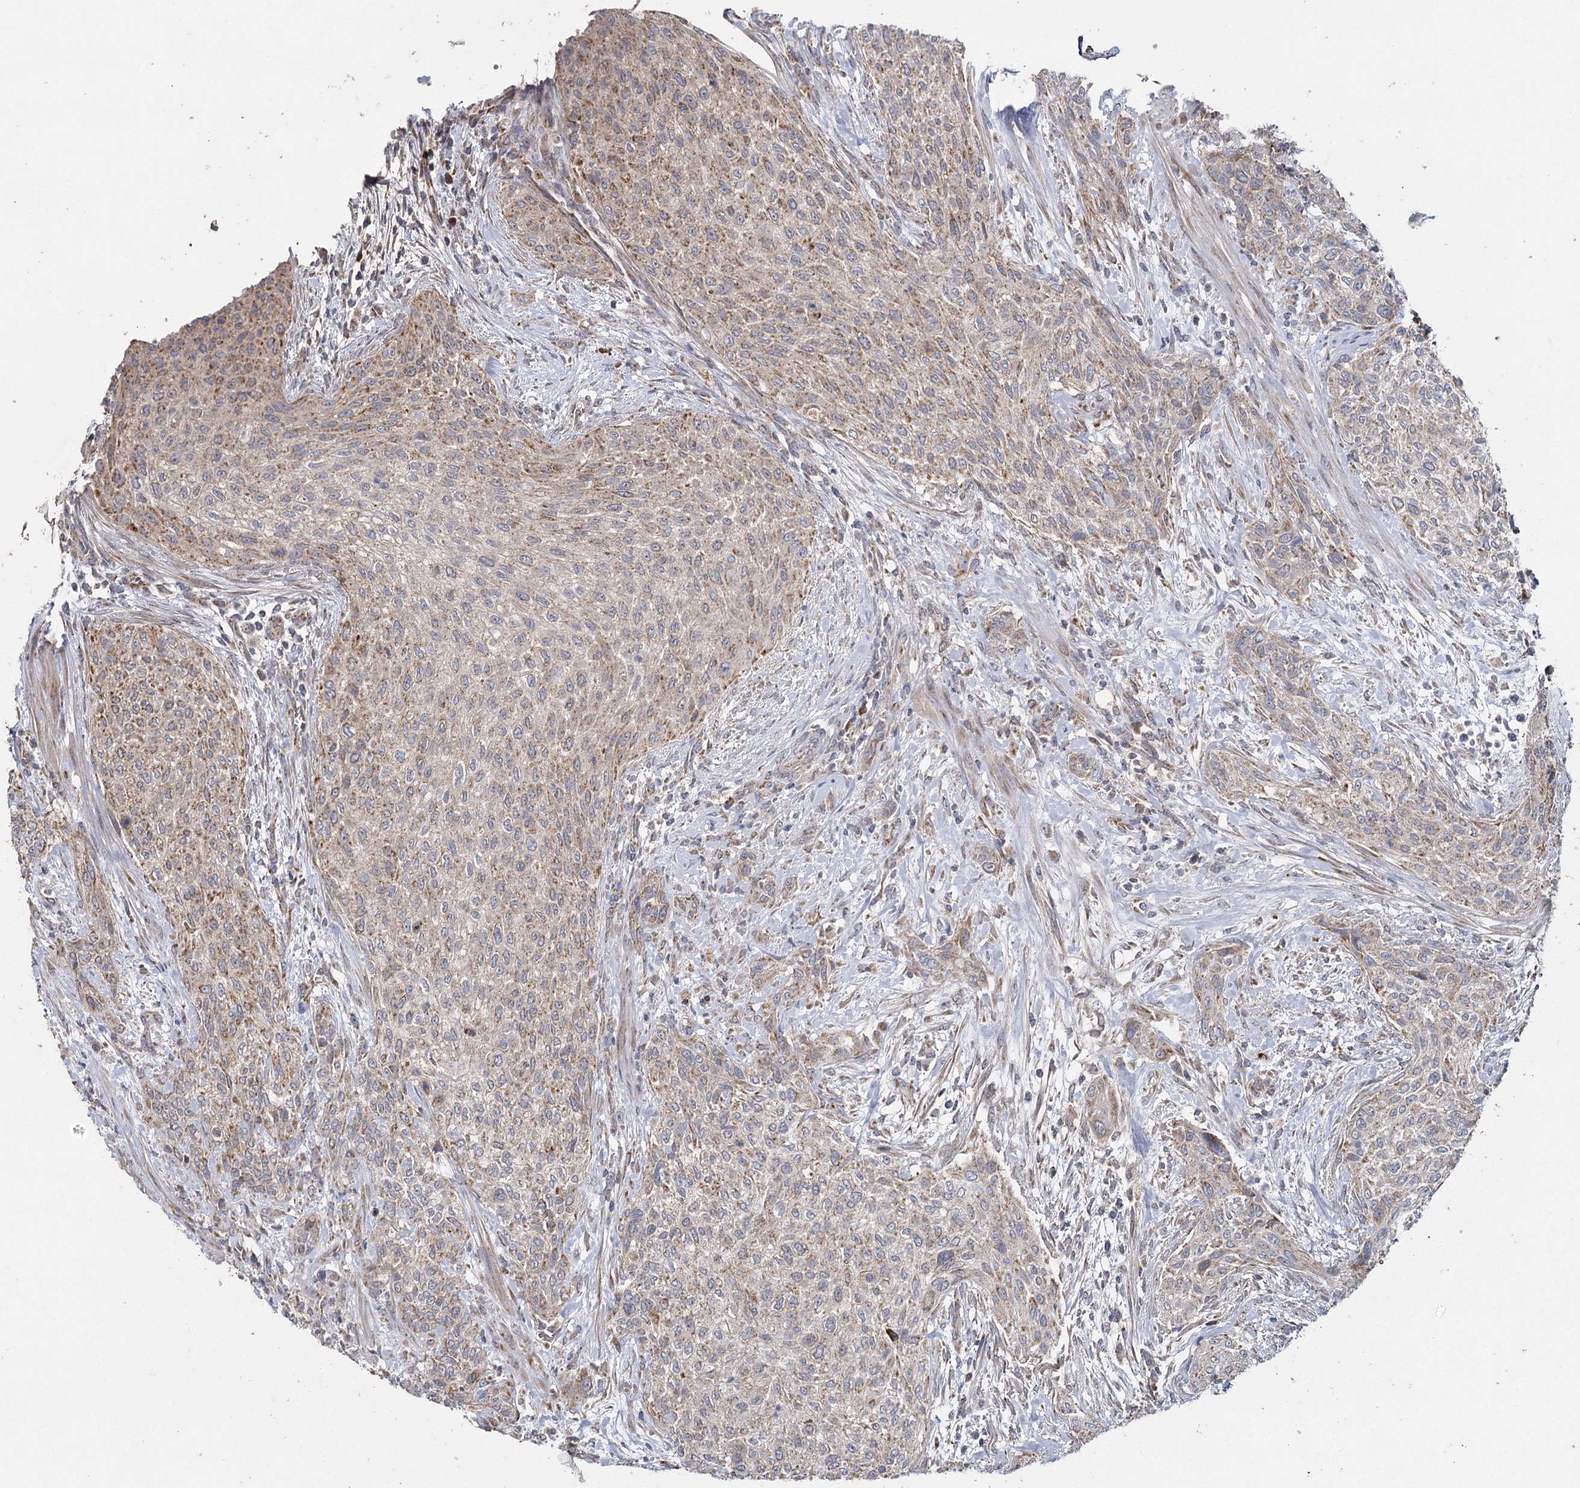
{"staining": {"intensity": "weak", "quantity": ">75%", "location": "cytoplasmic/membranous"}, "tissue": "urothelial cancer", "cell_type": "Tumor cells", "image_type": "cancer", "snomed": [{"axis": "morphology", "description": "Normal tissue, NOS"}, {"axis": "morphology", "description": "Urothelial carcinoma, NOS"}, {"axis": "topography", "description": "Urinary bladder"}, {"axis": "topography", "description": "Peripheral nerve tissue"}], "caption": "Urothelial cancer stained with a brown dye displays weak cytoplasmic/membranous positive staining in about >75% of tumor cells.", "gene": "MRPL44", "patient": {"sex": "male", "age": 35}}